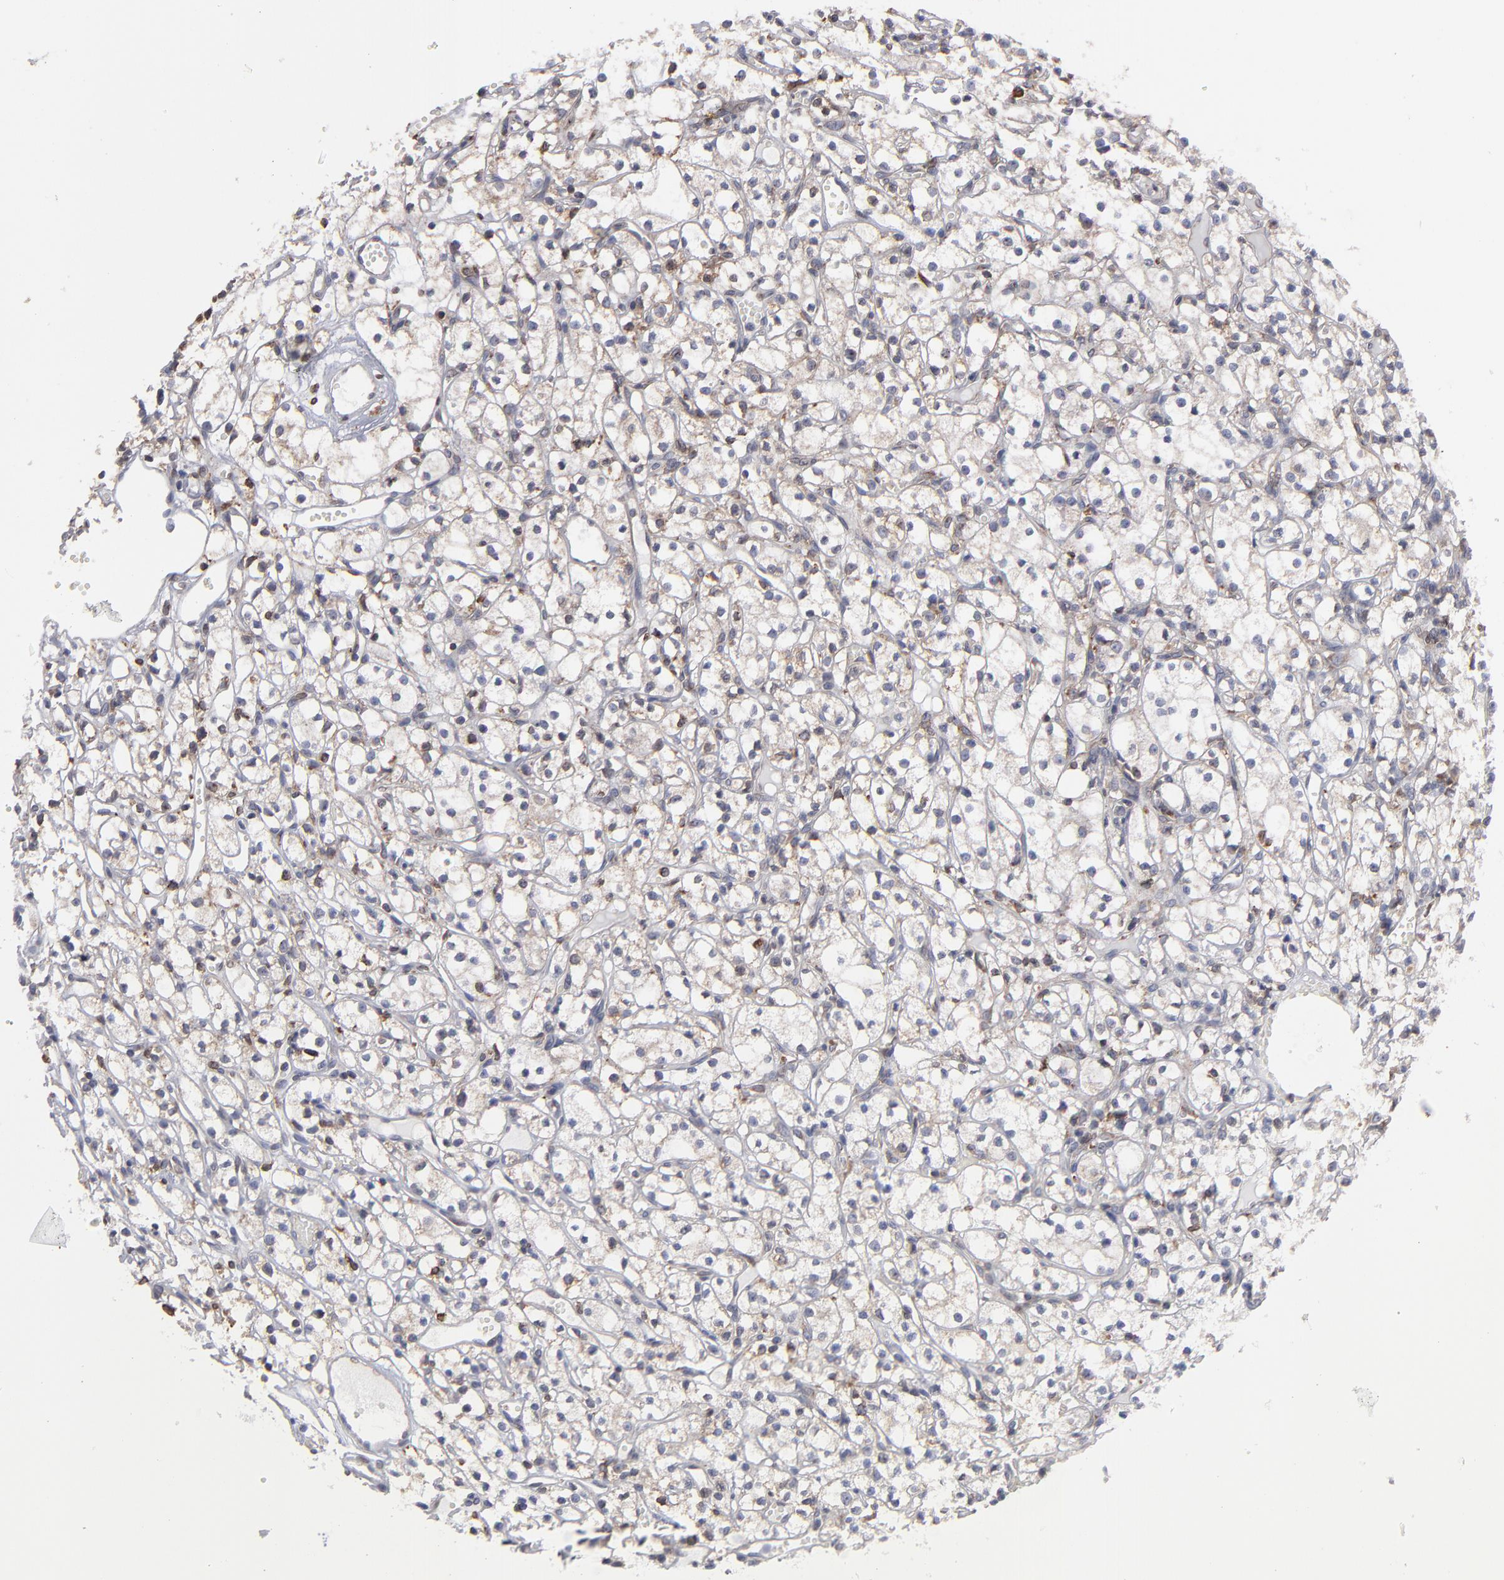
{"staining": {"intensity": "weak", "quantity": "<25%", "location": "cytoplasmic/membranous"}, "tissue": "renal cancer", "cell_type": "Tumor cells", "image_type": "cancer", "snomed": [{"axis": "morphology", "description": "Adenocarcinoma, NOS"}, {"axis": "topography", "description": "Kidney"}], "caption": "Photomicrograph shows no significant protein expression in tumor cells of renal adenocarcinoma. (DAB (3,3'-diaminobenzidine) immunohistochemistry (IHC) visualized using brightfield microscopy, high magnification).", "gene": "TMX1", "patient": {"sex": "male", "age": 61}}